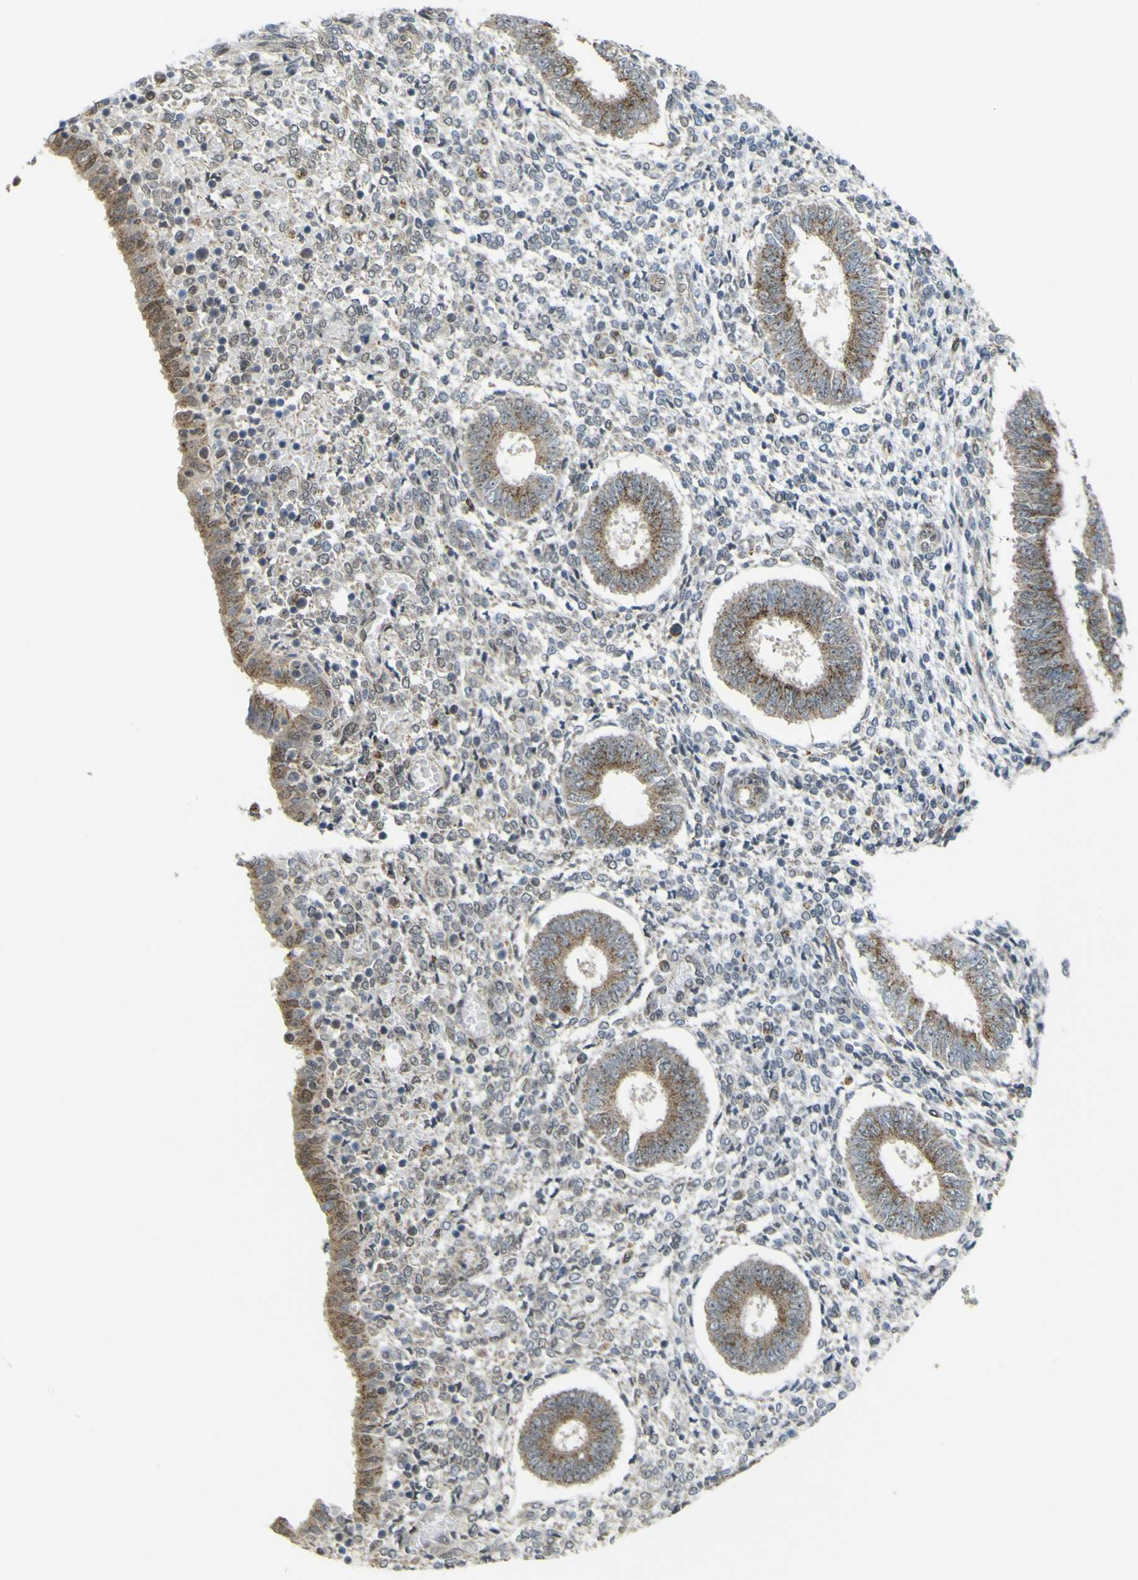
{"staining": {"intensity": "weak", "quantity": "<25%", "location": "cytoplasmic/membranous"}, "tissue": "endometrium", "cell_type": "Cells in endometrial stroma", "image_type": "normal", "snomed": [{"axis": "morphology", "description": "Normal tissue, NOS"}, {"axis": "topography", "description": "Endometrium"}], "caption": "An IHC histopathology image of unremarkable endometrium is shown. There is no staining in cells in endometrial stroma of endometrium.", "gene": "ACBD5", "patient": {"sex": "female", "age": 35}}